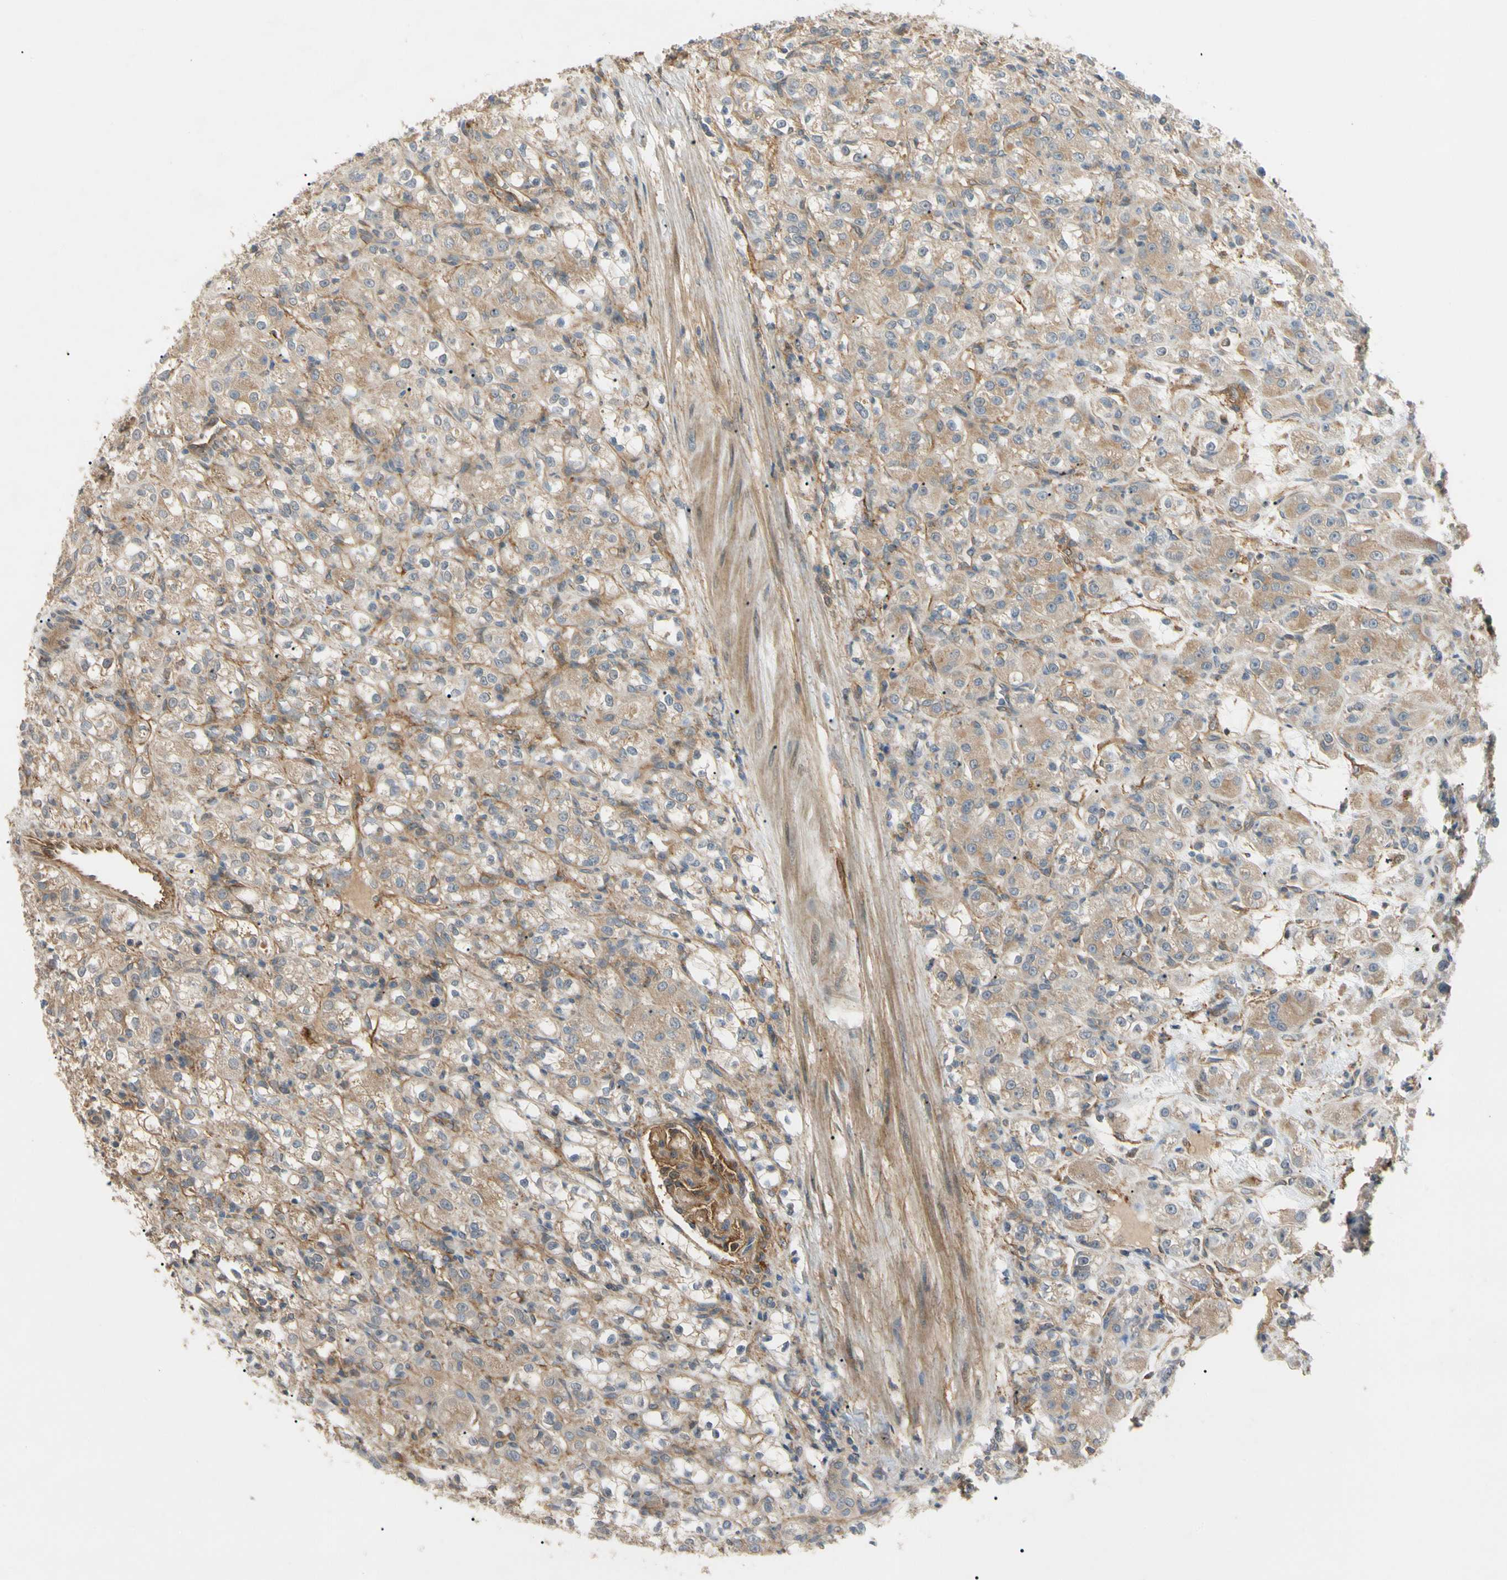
{"staining": {"intensity": "moderate", "quantity": ">75%", "location": "cytoplasmic/membranous"}, "tissue": "renal cancer", "cell_type": "Tumor cells", "image_type": "cancer", "snomed": [{"axis": "morphology", "description": "Normal tissue, NOS"}, {"axis": "morphology", "description": "Adenocarcinoma, NOS"}, {"axis": "topography", "description": "Kidney"}], "caption": "Protein analysis of adenocarcinoma (renal) tissue shows moderate cytoplasmic/membranous positivity in approximately >75% of tumor cells.", "gene": "F2R", "patient": {"sex": "male", "age": 61}}